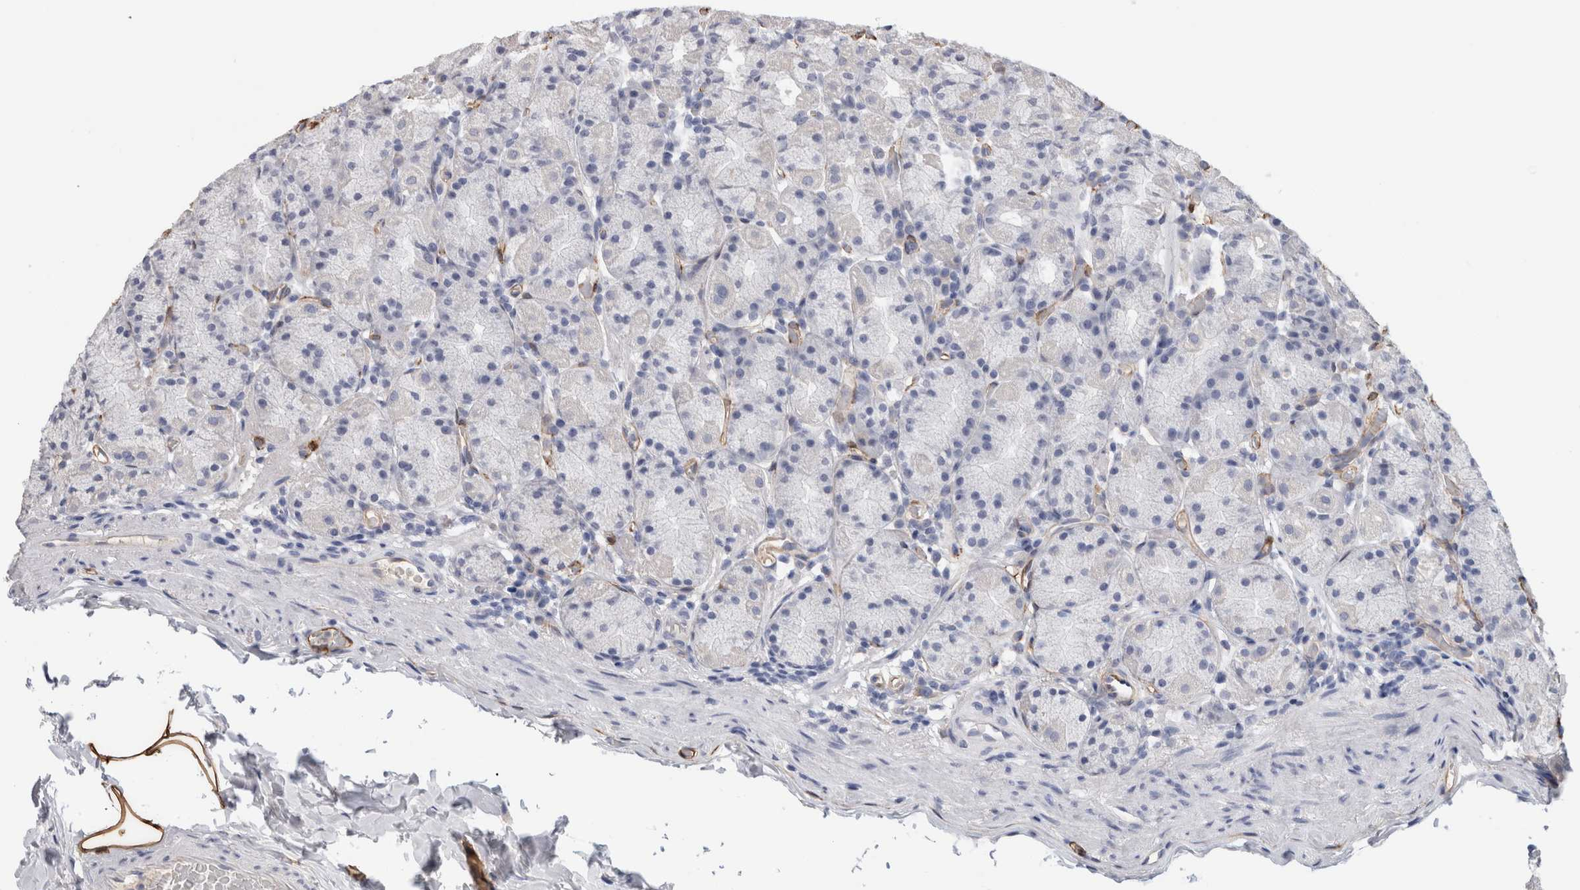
{"staining": {"intensity": "negative", "quantity": "none", "location": "none"}, "tissue": "stomach", "cell_type": "Glandular cells", "image_type": "normal", "snomed": [{"axis": "morphology", "description": "Normal tissue, NOS"}, {"axis": "topography", "description": "Stomach, upper"}], "caption": "This is a histopathology image of immunohistochemistry staining of benign stomach, which shows no expression in glandular cells.", "gene": "FABP4", "patient": {"sex": "male", "age": 68}}